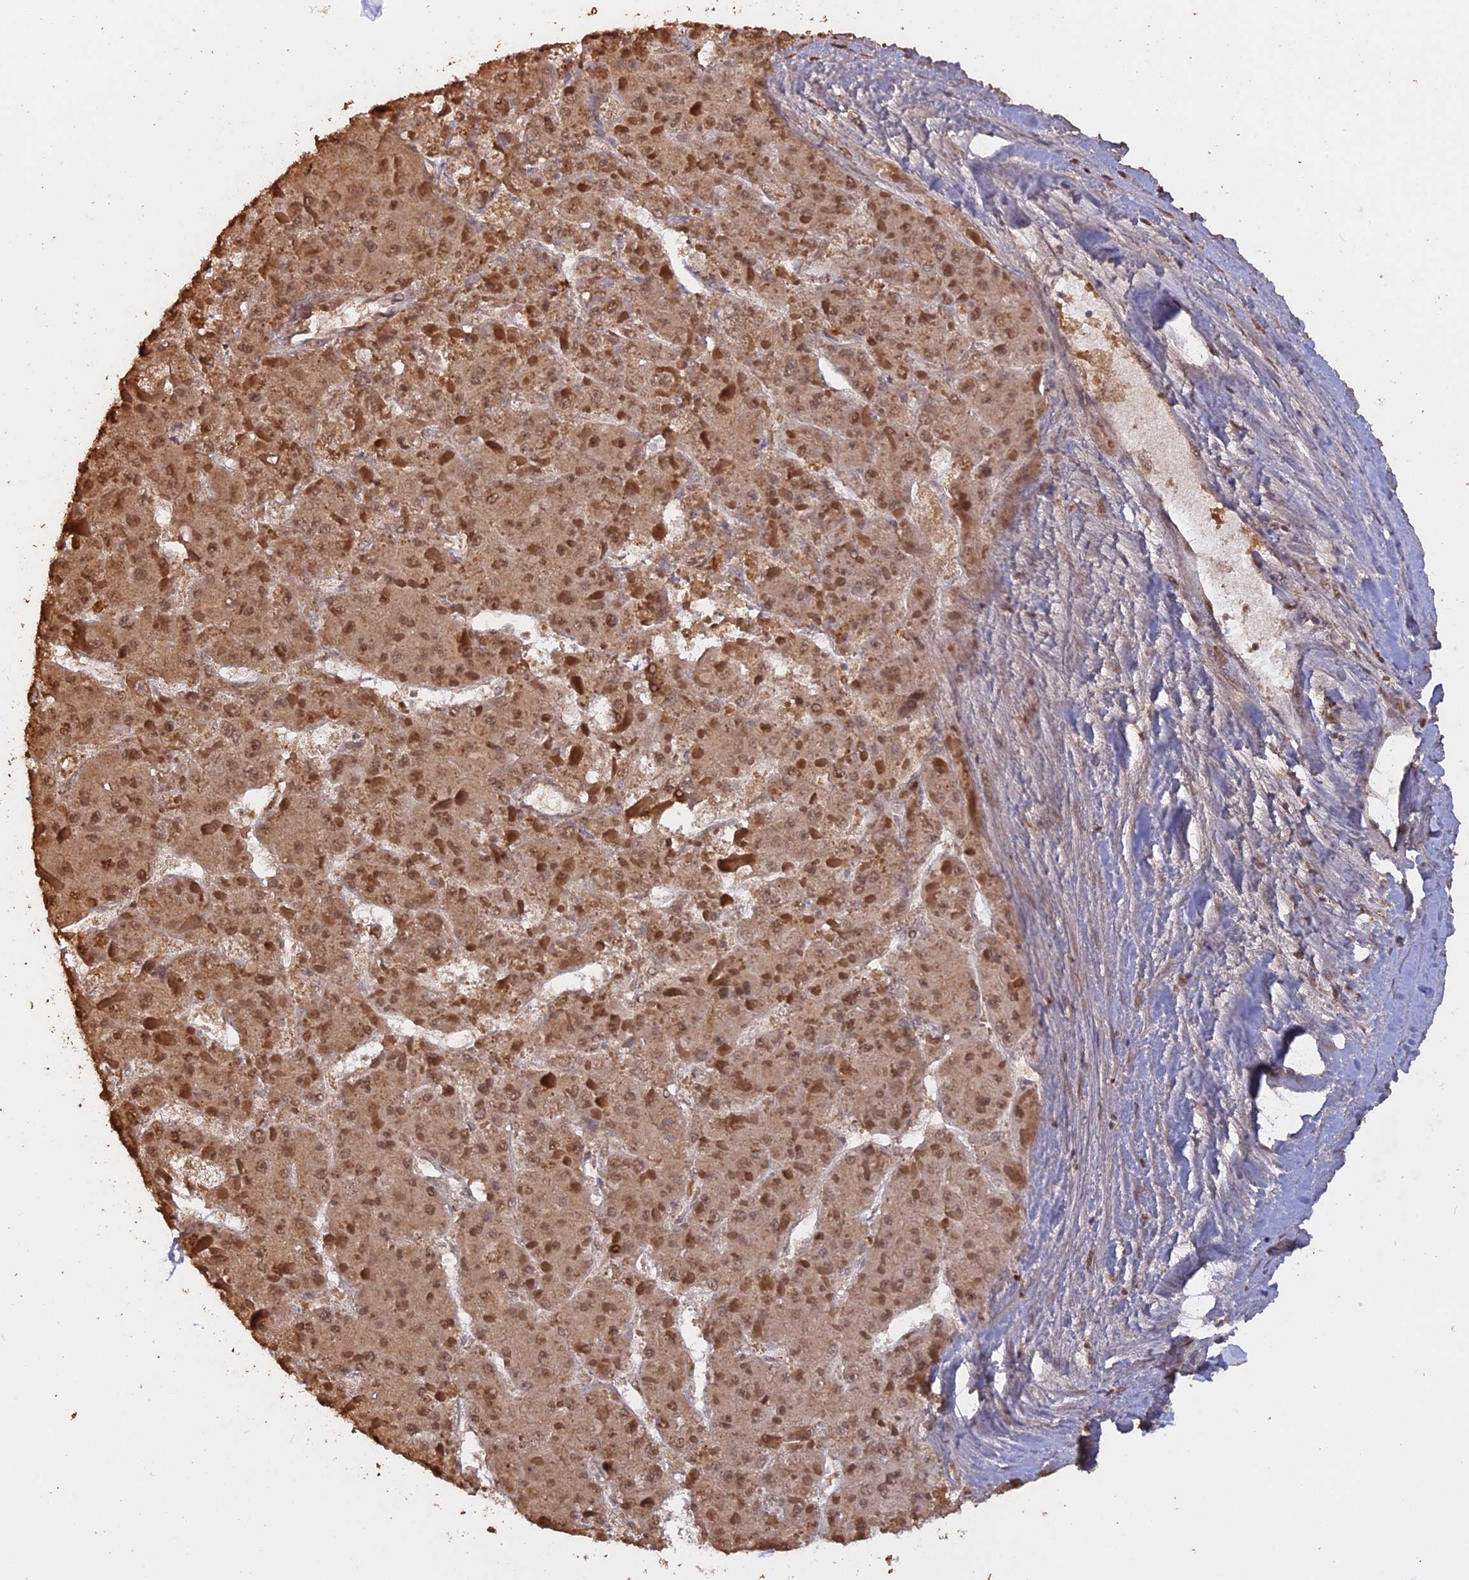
{"staining": {"intensity": "moderate", "quantity": ">75%", "location": "cytoplasmic/membranous,nuclear"}, "tissue": "liver cancer", "cell_type": "Tumor cells", "image_type": "cancer", "snomed": [{"axis": "morphology", "description": "Carcinoma, Hepatocellular, NOS"}, {"axis": "topography", "description": "Liver"}], "caption": "Hepatocellular carcinoma (liver) stained with a brown dye reveals moderate cytoplasmic/membranous and nuclear positive expression in approximately >75% of tumor cells.", "gene": "PSMC6", "patient": {"sex": "female", "age": 73}}